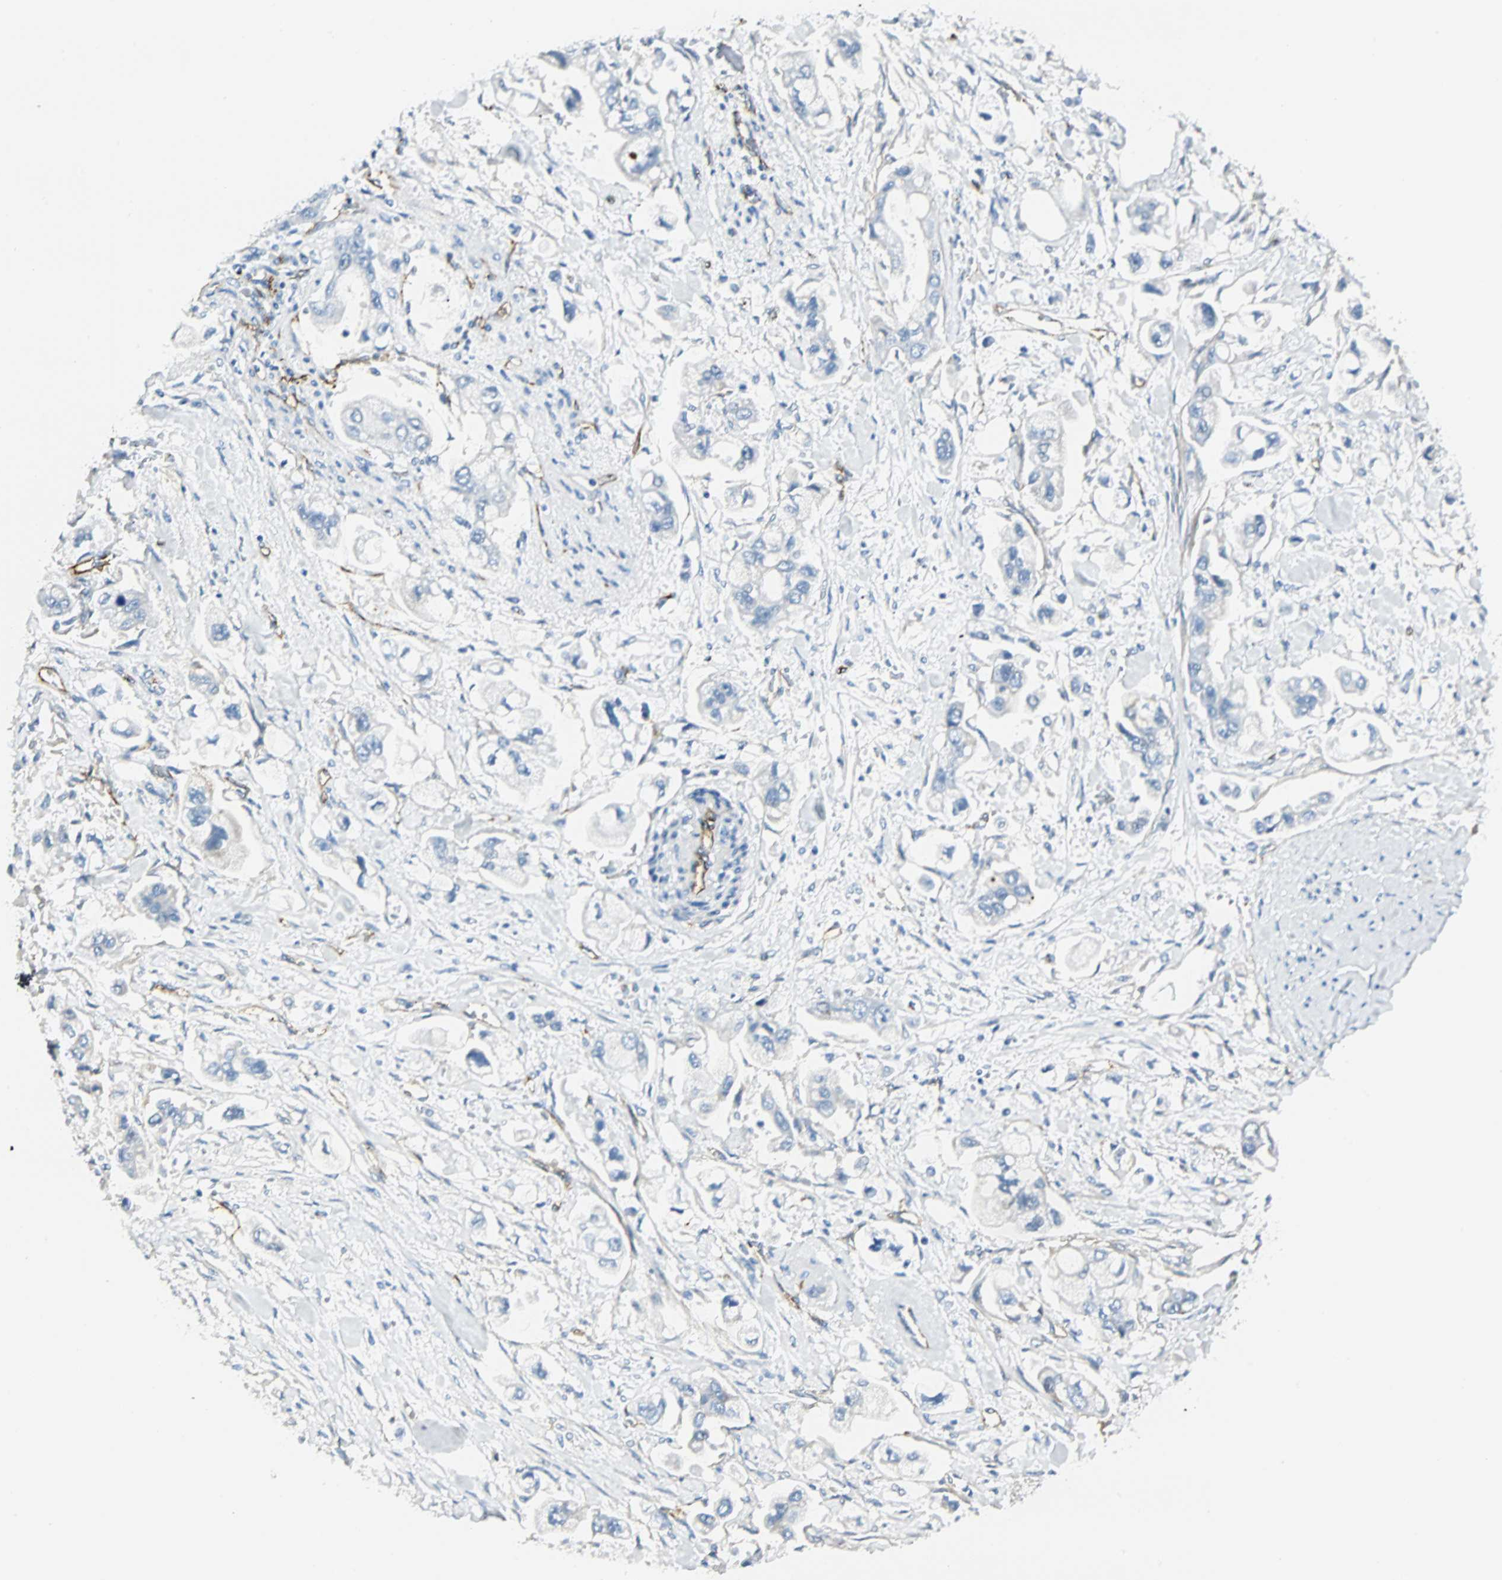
{"staining": {"intensity": "weak", "quantity": "<25%", "location": "cytoplasmic/membranous"}, "tissue": "stomach cancer", "cell_type": "Tumor cells", "image_type": "cancer", "snomed": [{"axis": "morphology", "description": "Adenocarcinoma, NOS"}, {"axis": "topography", "description": "Stomach"}], "caption": "Human stomach adenocarcinoma stained for a protein using IHC reveals no positivity in tumor cells.", "gene": "VPS9D1", "patient": {"sex": "male", "age": 62}}